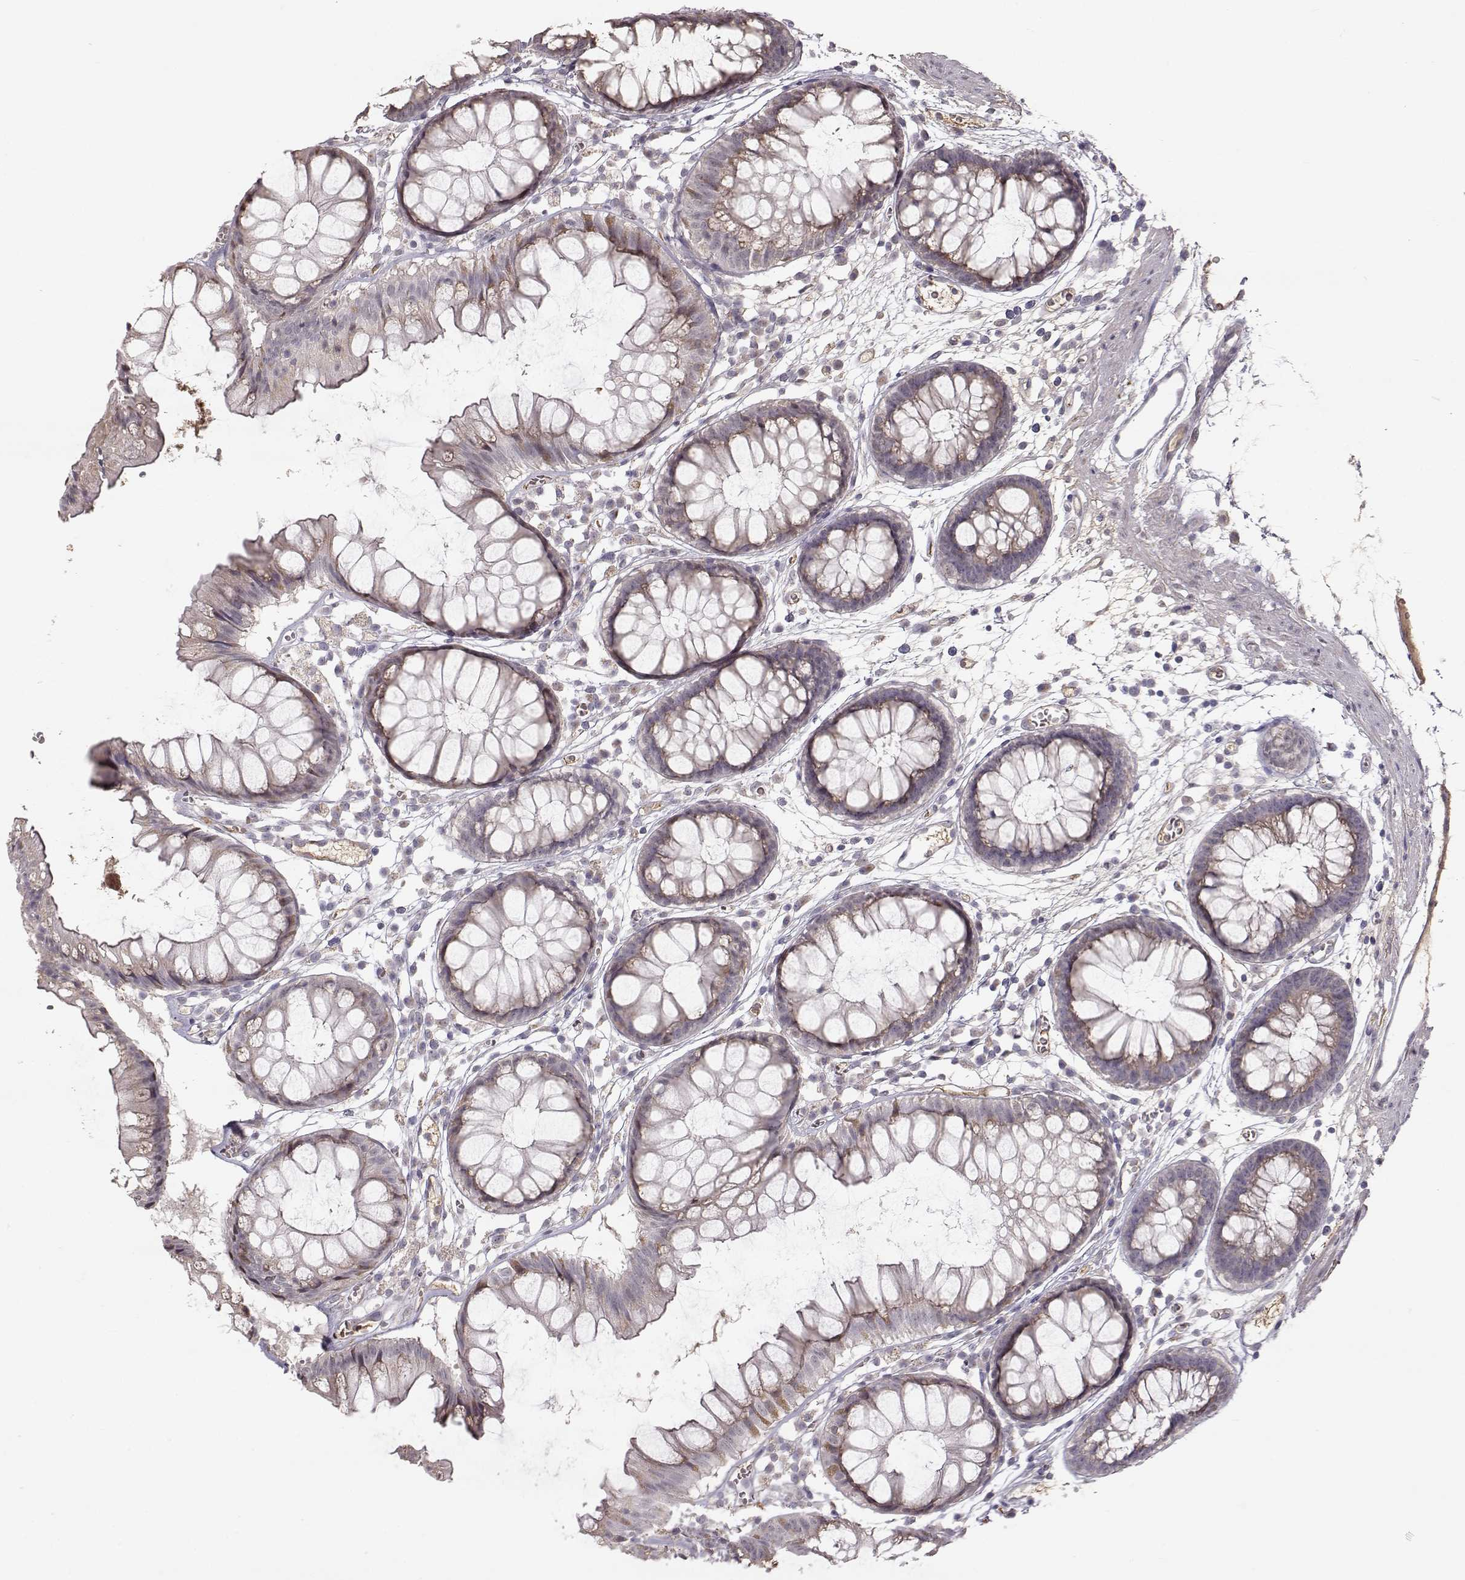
{"staining": {"intensity": "negative", "quantity": "none", "location": "none"}, "tissue": "colon", "cell_type": "Endothelial cells", "image_type": "normal", "snomed": [{"axis": "morphology", "description": "Normal tissue, NOS"}, {"axis": "morphology", "description": "Adenocarcinoma, NOS"}, {"axis": "topography", "description": "Colon"}], "caption": "IHC image of normal colon: colon stained with DAB (3,3'-diaminobenzidine) shows no significant protein staining in endothelial cells.", "gene": "PNMT", "patient": {"sex": "male", "age": 65}}